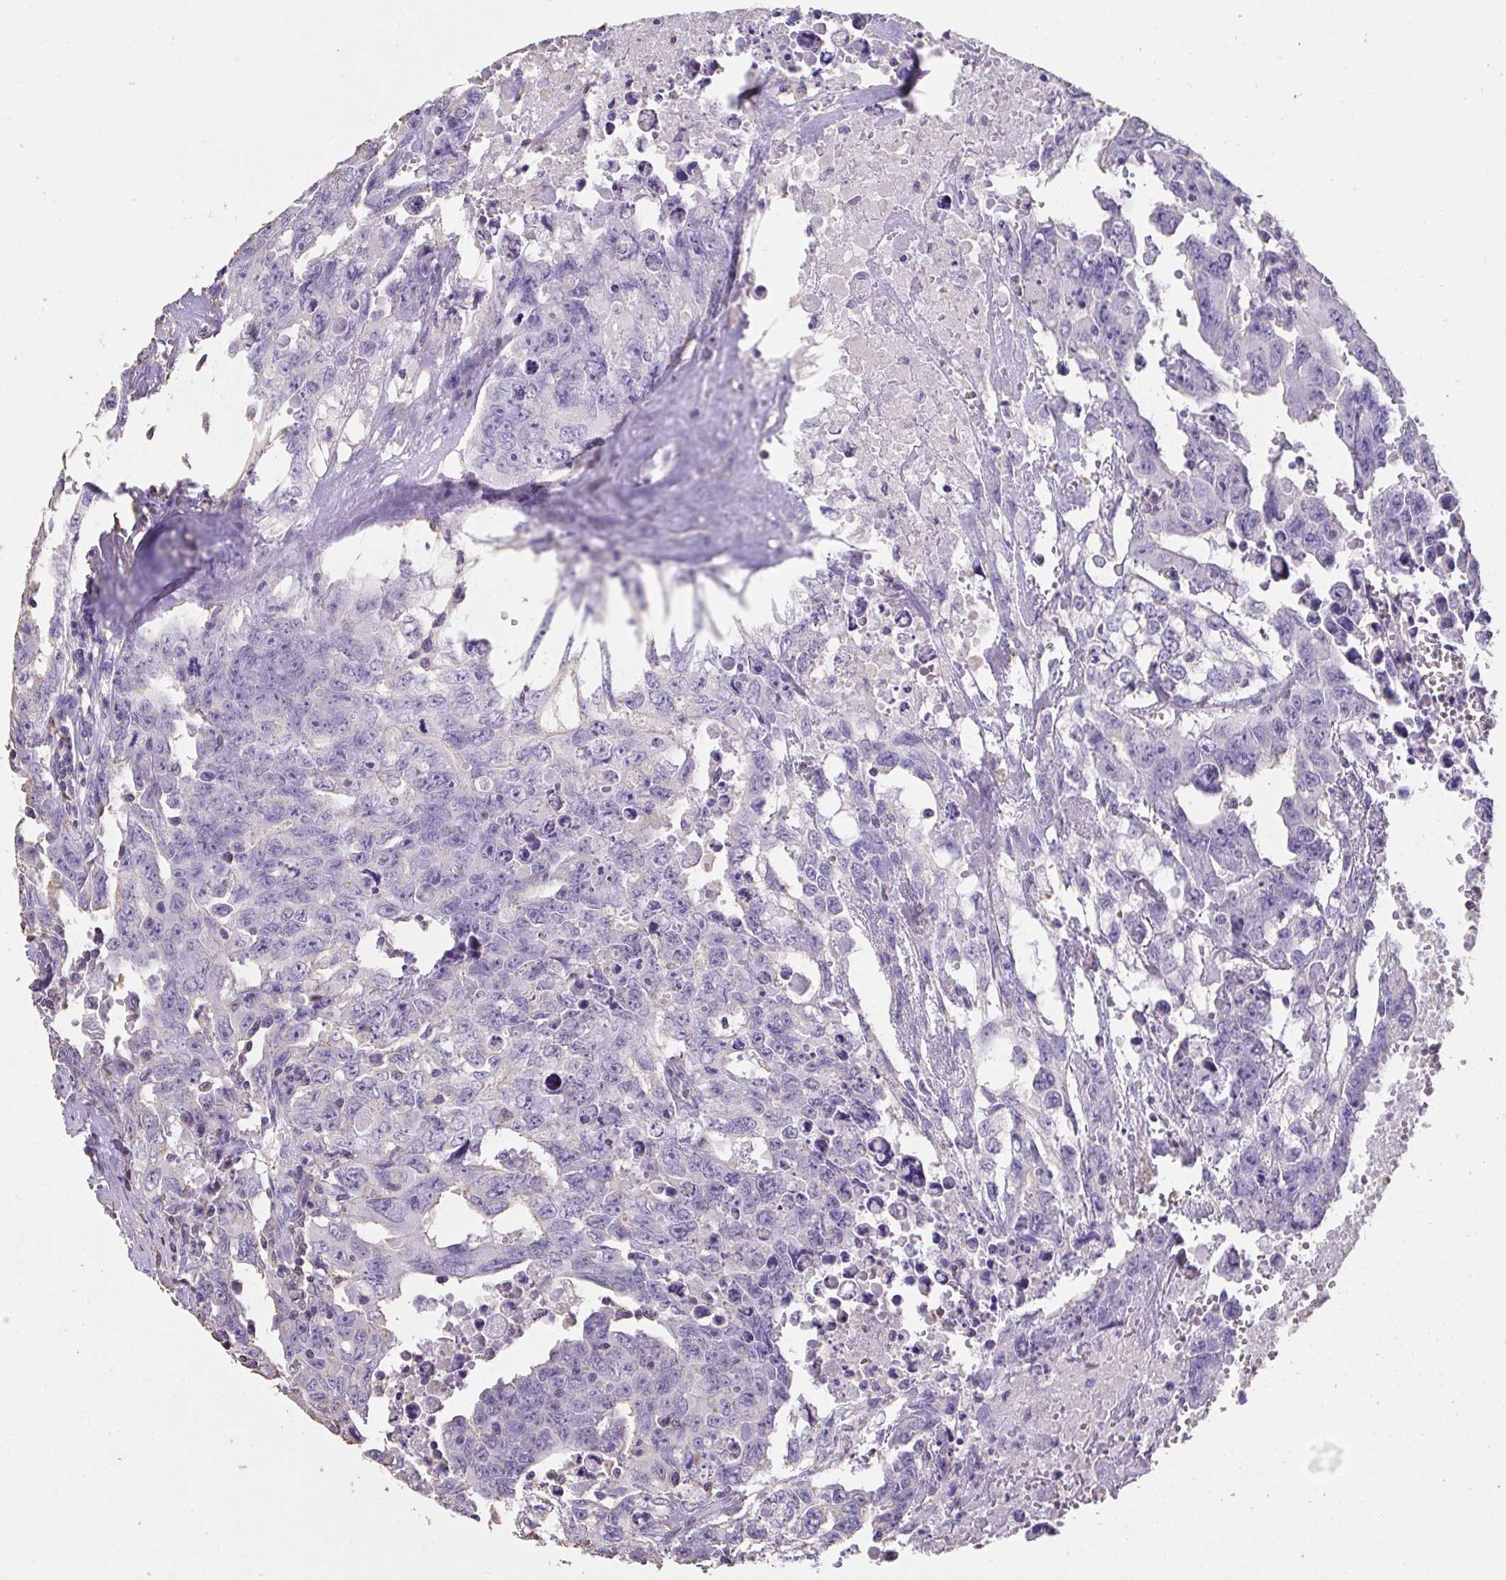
{"staining": {"intensity": "negative", "quantity": "none", "location": "none"}, "tissue": "testis cancer", "cell_type": "Tumor cells", "image_type": "cancer", "snomed": [{"axis": "morphology", "description": "Carcinoma, Embryonal, NOS"}, {"axis": "topography", "description": "Testis"}], "caption": "DAB immunohistochemical staining of human testis embryonal carcinoma displays no significant expression in tumor cells.", "gene": "IL23R", "patient": {"sex": "male", "age": 24}}